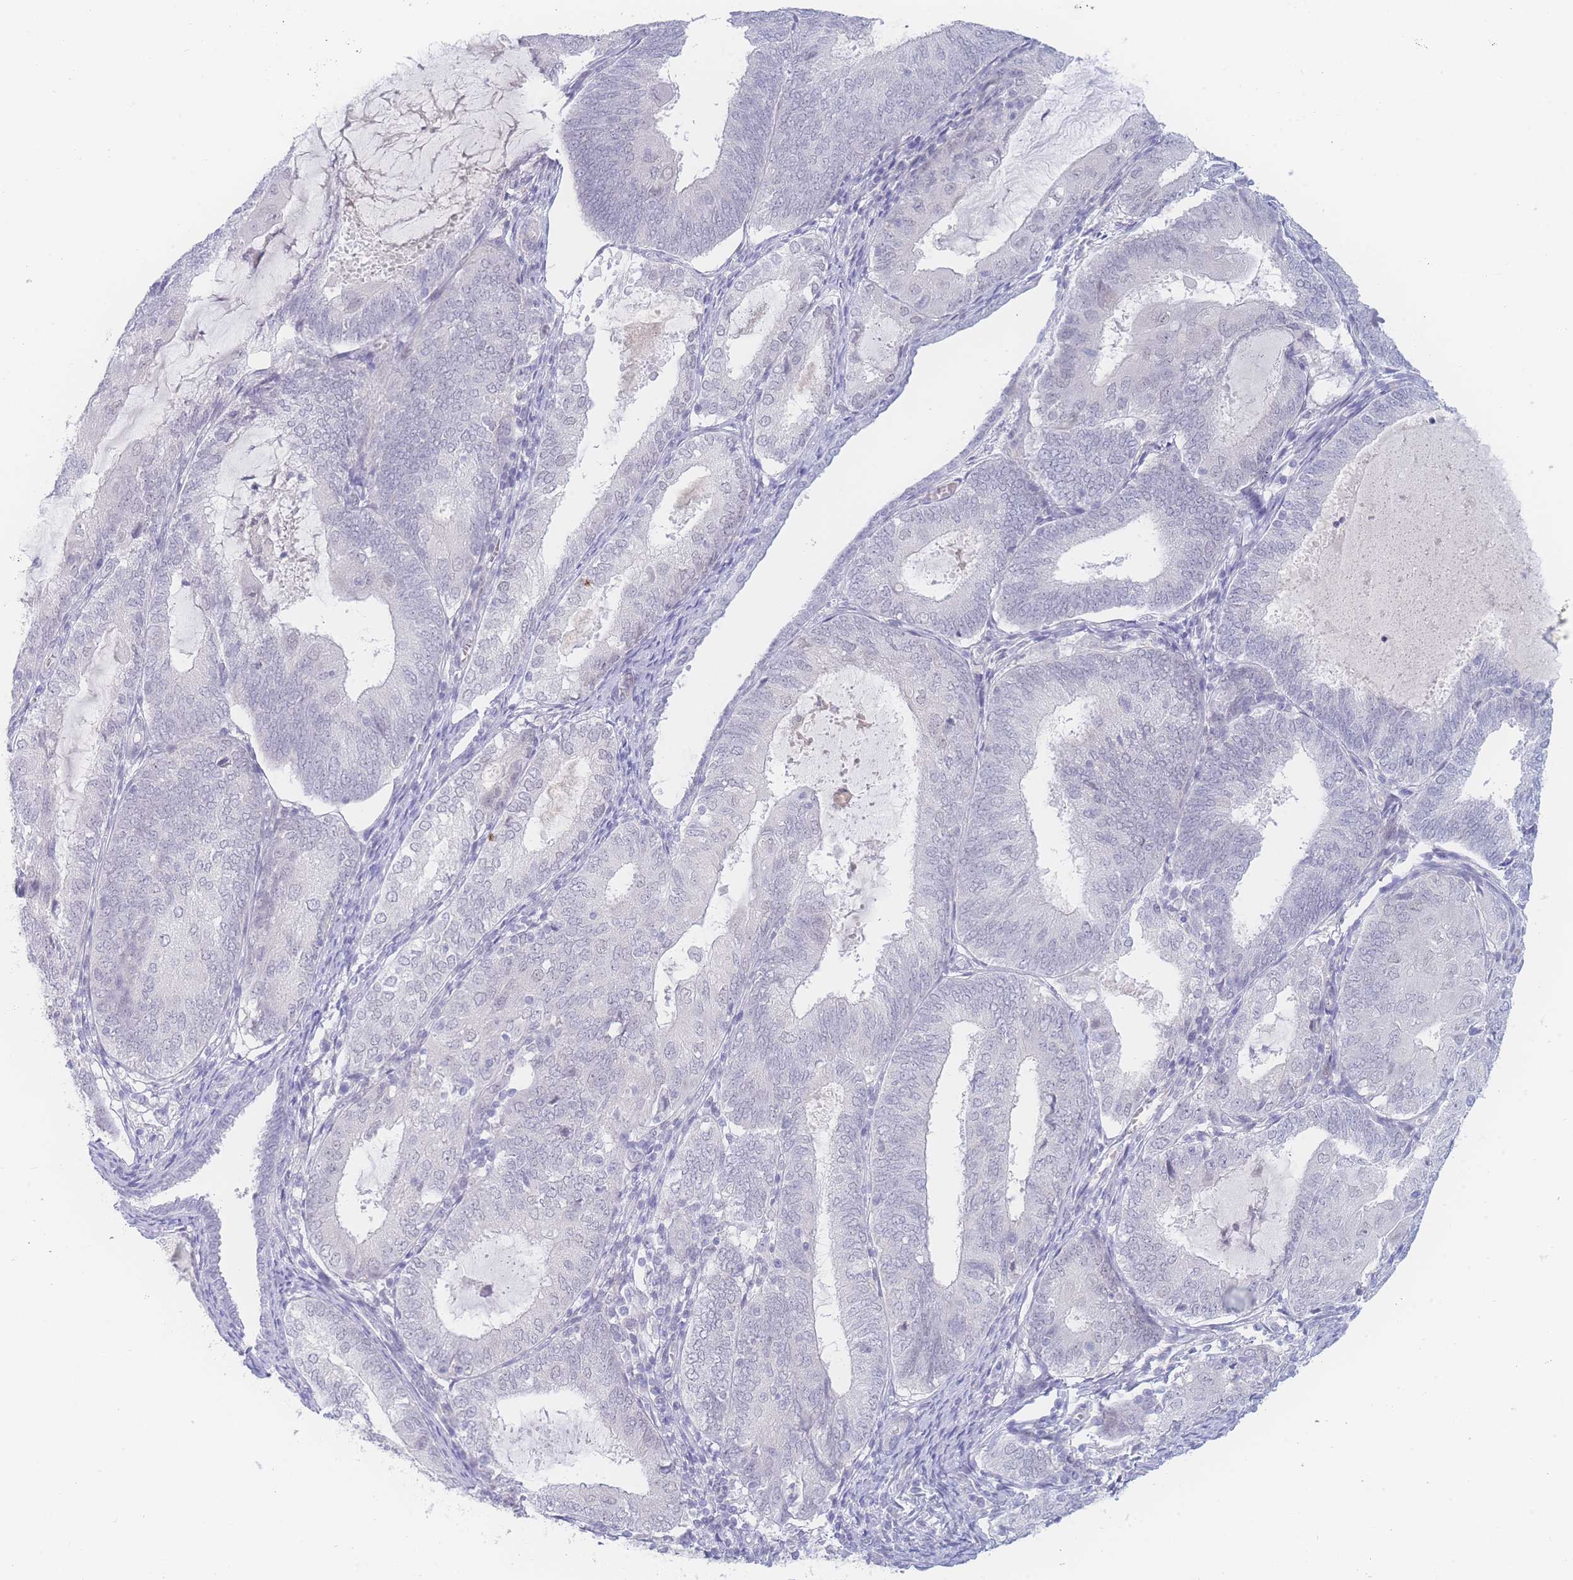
{"staining": {"intensity": "negative", "quantity": "none", "location": "none"}, "tissue": "endometrial cancer", "cell_type": "Tumor cells", "image_type": "cancer", "snomed": [{"axis": "morphology", "description": "Adenocarcinoma, NOS"}, {"axis": "topography", "description": "Endometrium"}], "caption": "Immunohistochemistry (IHC) micrograph of human endometrial adenocarcinoma stained for a protein (brown), which reveals no staining in tumor cells.", "gene": "PRSS22", "patient": {"sex": "female", "age": 81}}